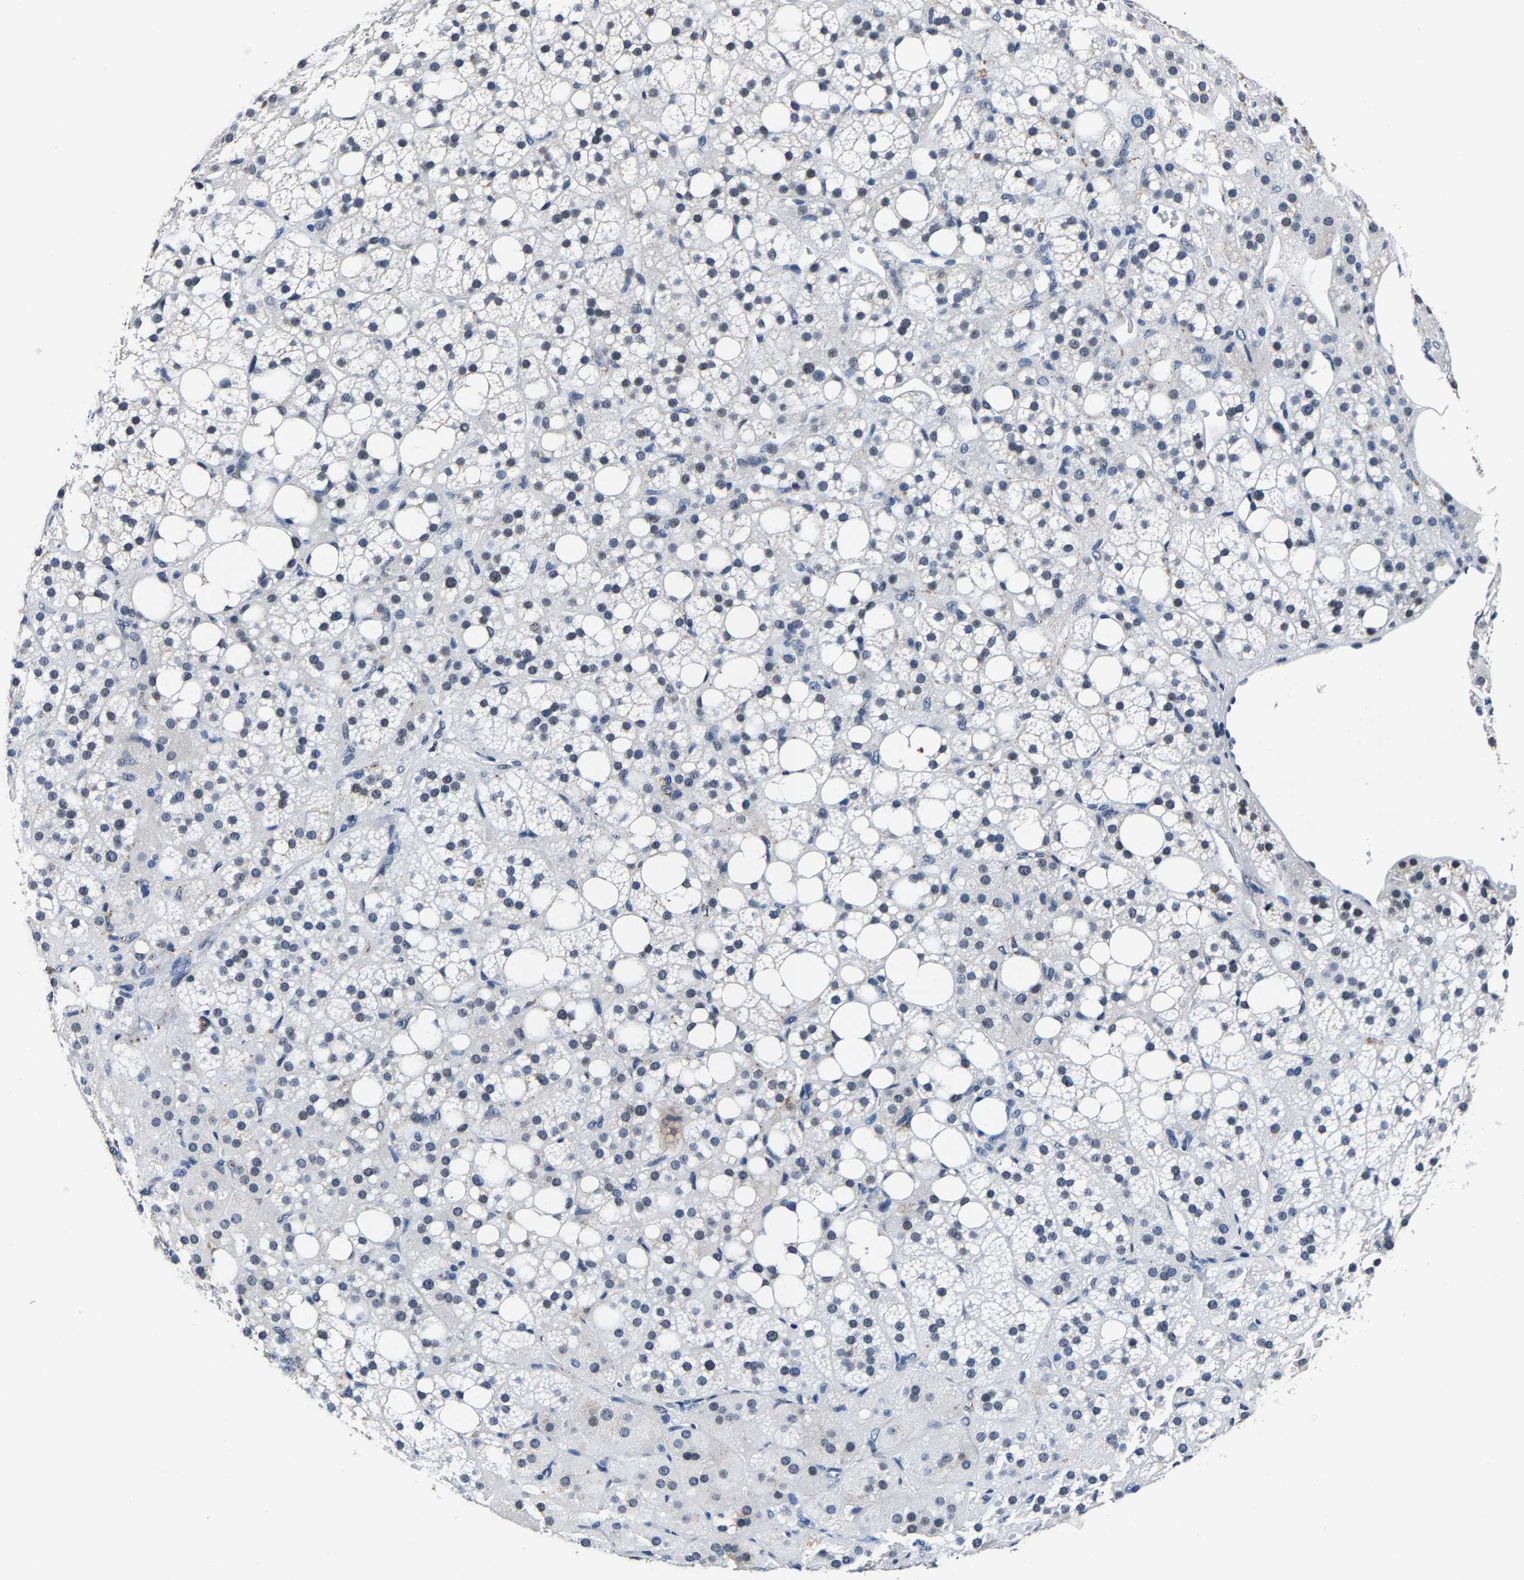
{"staining": {"intensity": "weak", "quantity": "25%-75%", "location": "nuclear"}, "tissue": "adrenal gland", "cell_type": "Glandular cells", "image_type": "normal", "snomed": [{"axis": "morphology", "description": "Normal tissue, NOS"}, {"axis": "topography", "description": "Adrenal gland"}], "caption": "Glandular cells display low levels of weak nuclear positivity in approximately 25%-75% of cells in normal human adrenal gland.", "gene": "UBN2", "patient": {"sex": "female", "age": 59}}